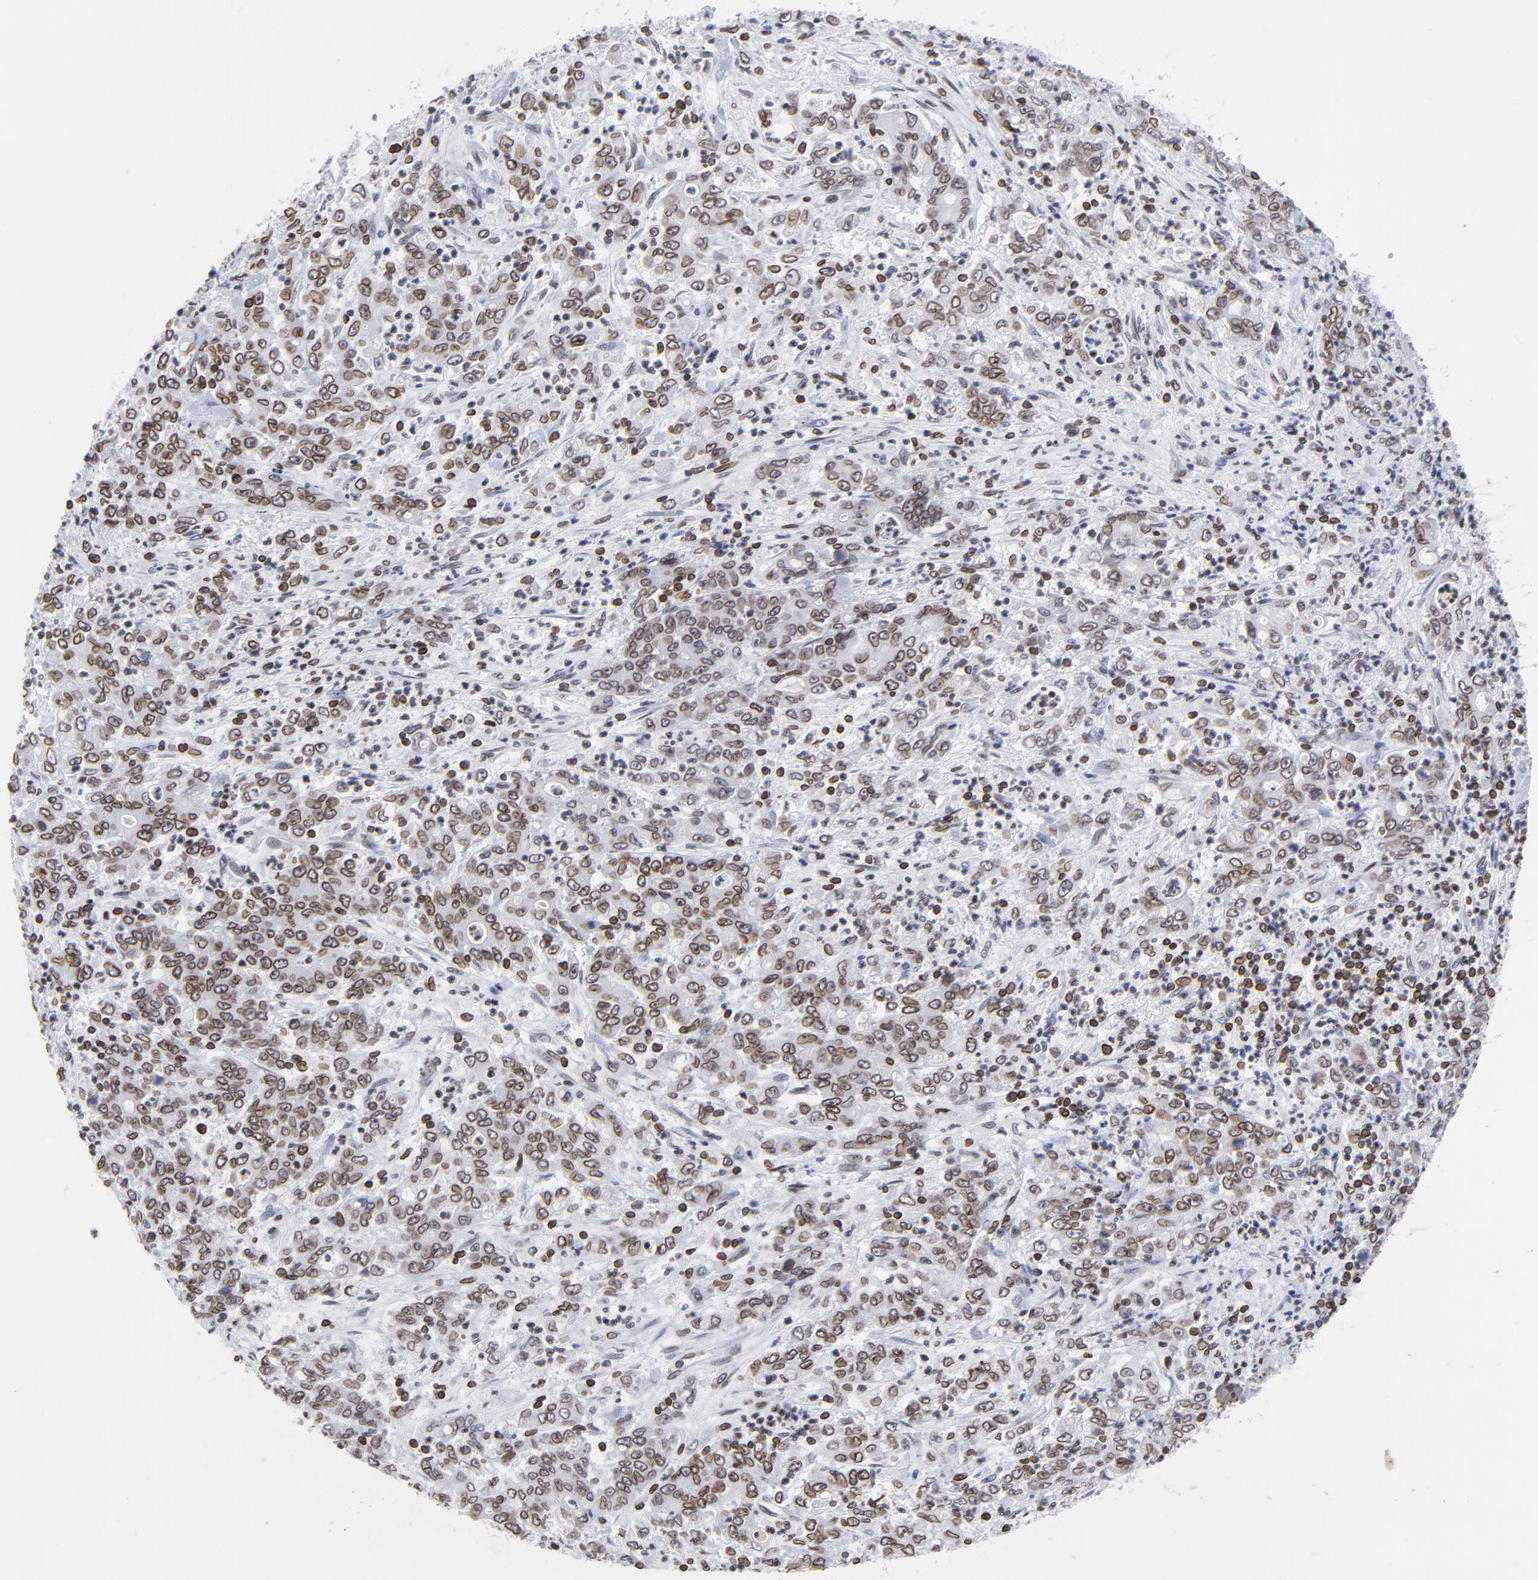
{"staining": {"intensity": "moderate", "quantity": ">75%", "location": "cytoplasmic/membranous,nuclear"}, "tissue": "stomach cancer", "cell_type": "Tumor cells", "image_type": "cancer", "snomed": [{"axis": "morphology", "description": "Adenocarcinoma, NOS"}, {"axis": "topography", "description": "Stomach, lower"}], "caption": "High-magnification brightfield microscopy of adenocarcinoma (stomach) stained with DAB (brown) and counterstained with hematoxylin (blue). tumor cells exhibit moderate cytoplasmic/membranous and nuclear expression is seen in about>75% of cells. (brown staining indicates protein expression, while blue staining denotes nuclei).", "gene": "THAP7", "patient": {"sex": "female", "age": 71}}